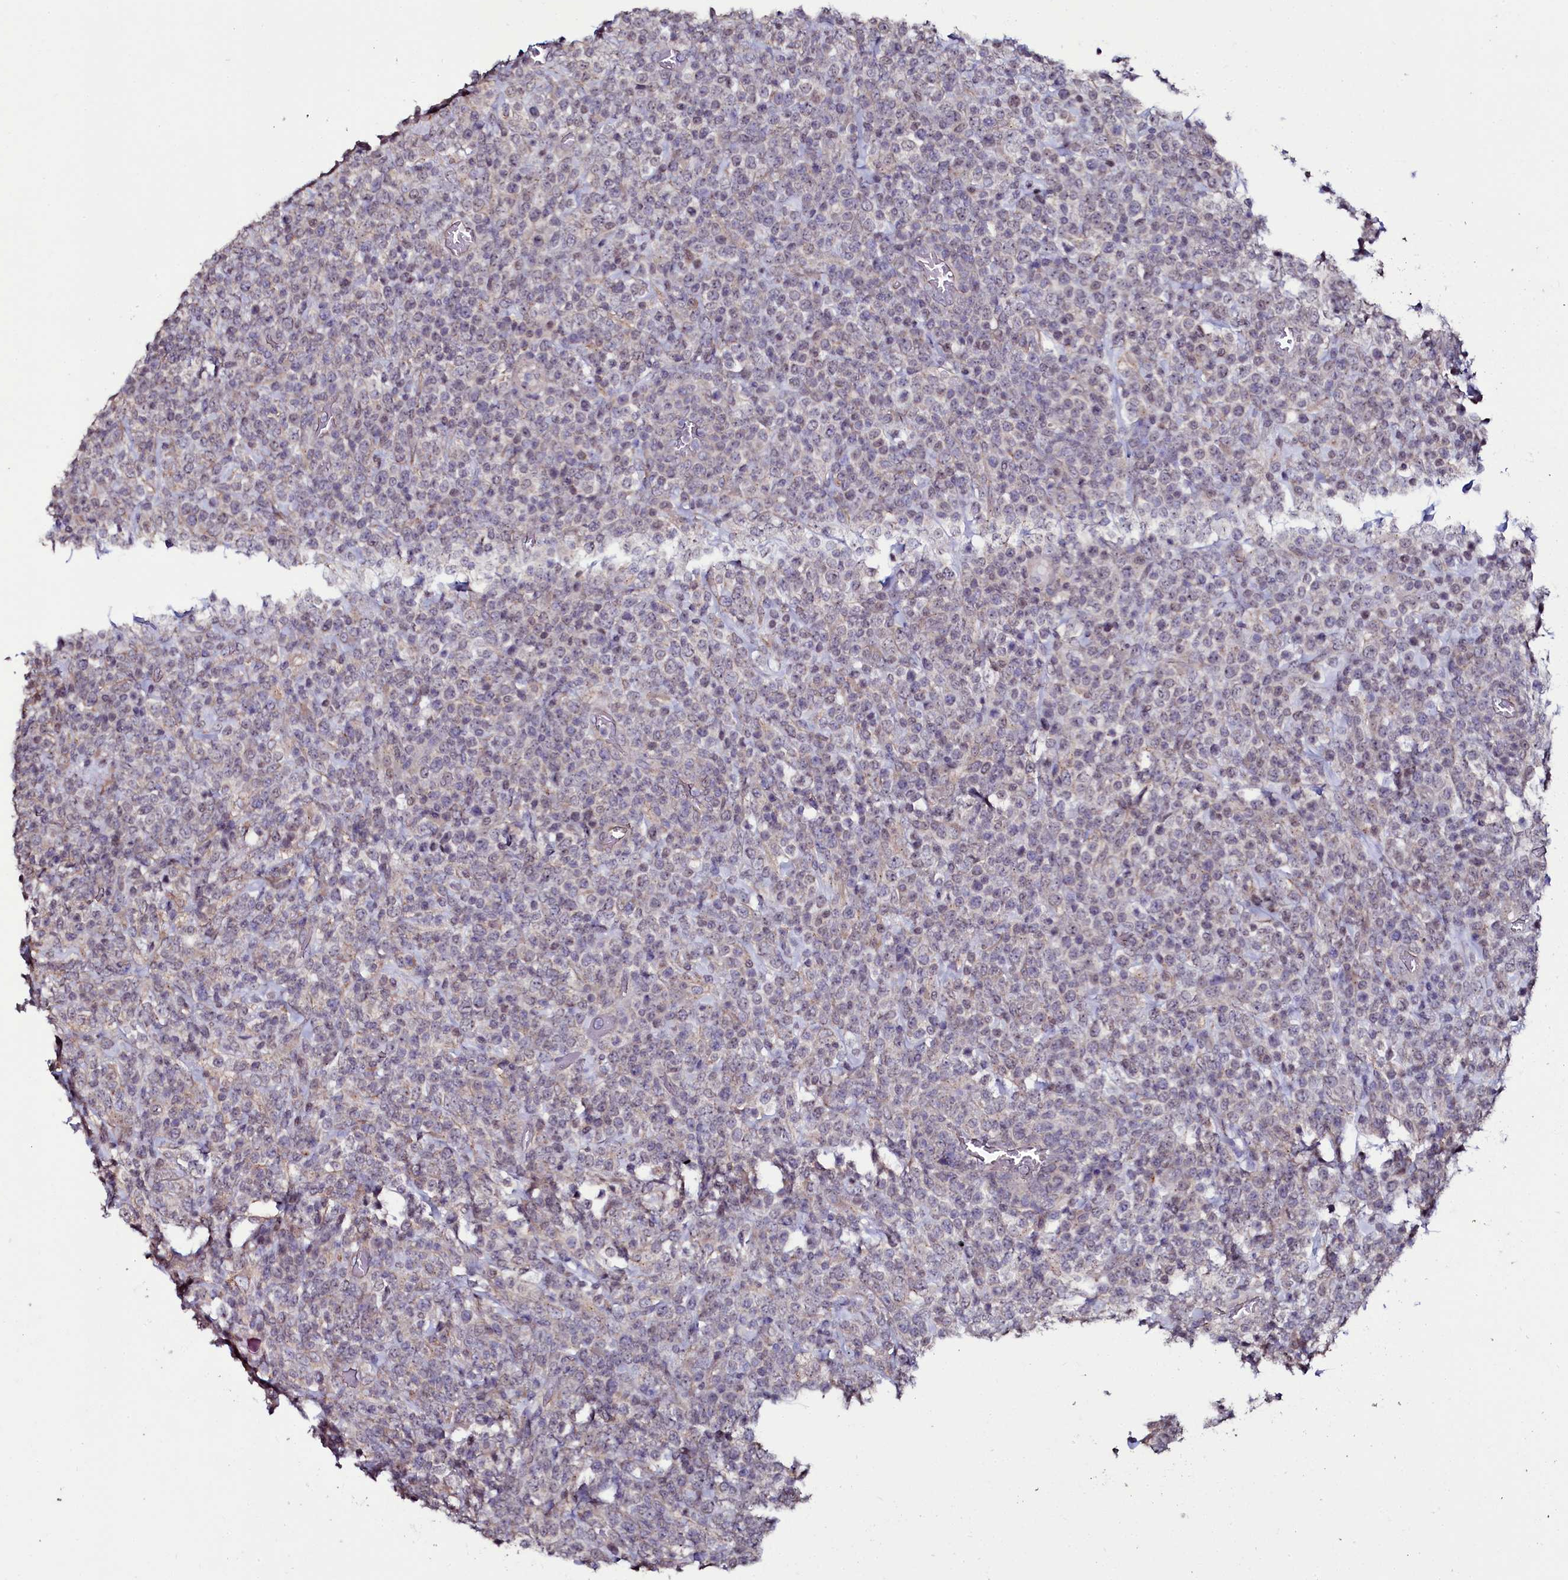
{"staining": {"intensity": "weak", "quantity": "<25%", "location": "cytoplasmic/membranous"}, "tissue": "lymphoma", "cell_type": "Tumor cells", "image_type": "cancer", "snomed": [{"axis": "morphology", "description": "Malignant lymphoma, non-Hodgkin's type, High grade"}, {"axis": "topography", "description": "Colon"}], "caption": "Lymphoma was stained to show a protein in brown. There is no significant positivity in tumor cells.", "gene": "USPL1", "patient": {"sex": "female", "age": 53}}